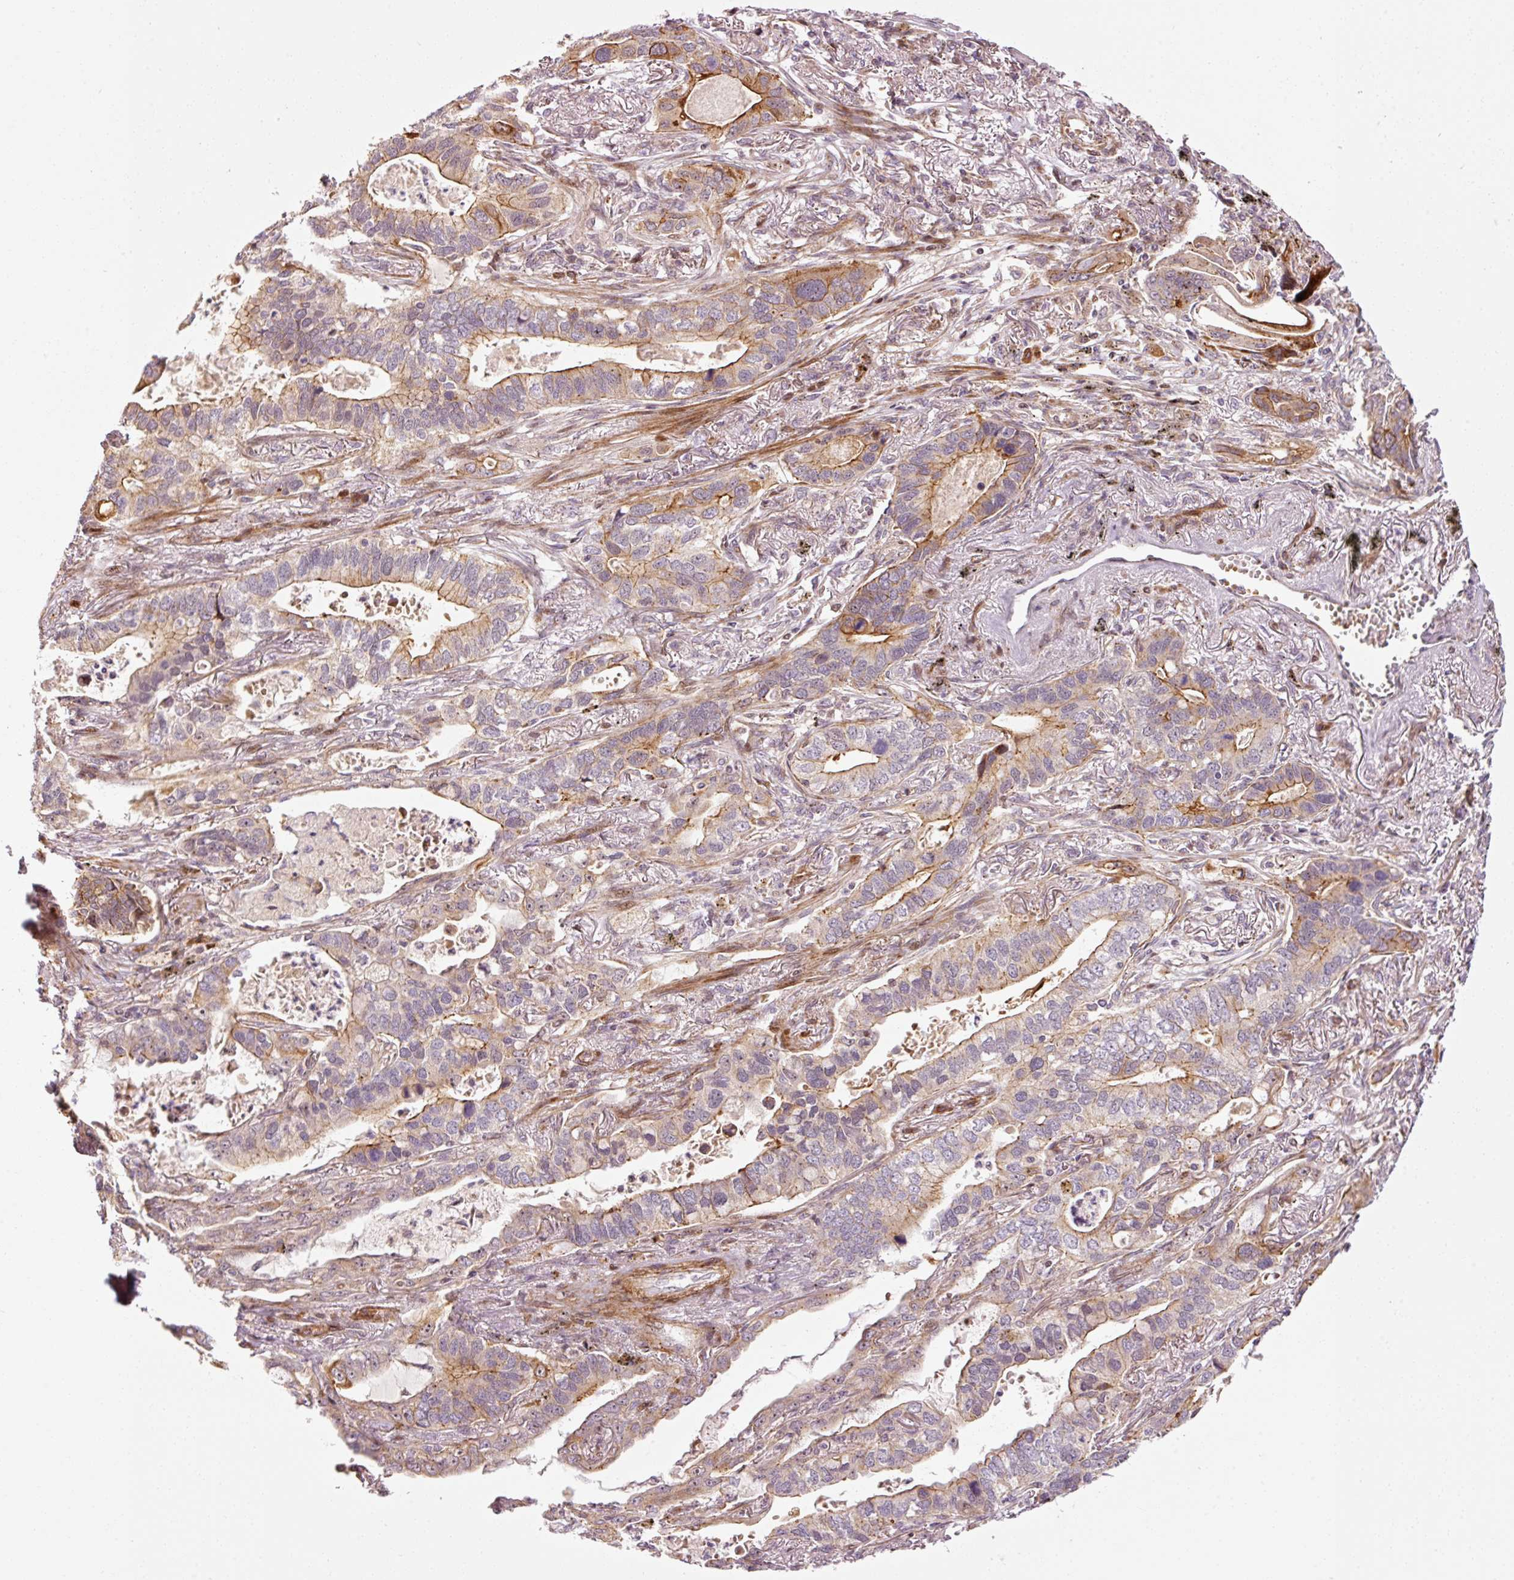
{"staining": {"intensity": "moderate", "quantity": "25%-75%", "location": "cytoplasmic/membranous"}, "tissue": "lung cancer", "cell_type": "Tumor cells", "image_type": "cancer", "snomed": [{"axis": "morphology", "description": "Adenocarcinoma, NOS"}, {"axis": "topography", "description": "Lung"}], "caption": "Protein analysis of lung cancer tissue reveals moderate cytoplasmic/membranous expression in approximately 25%-75% of tumor cells.", "gene": "ANKRD20A1", "patient": {"sex": "male", "age": 67}}